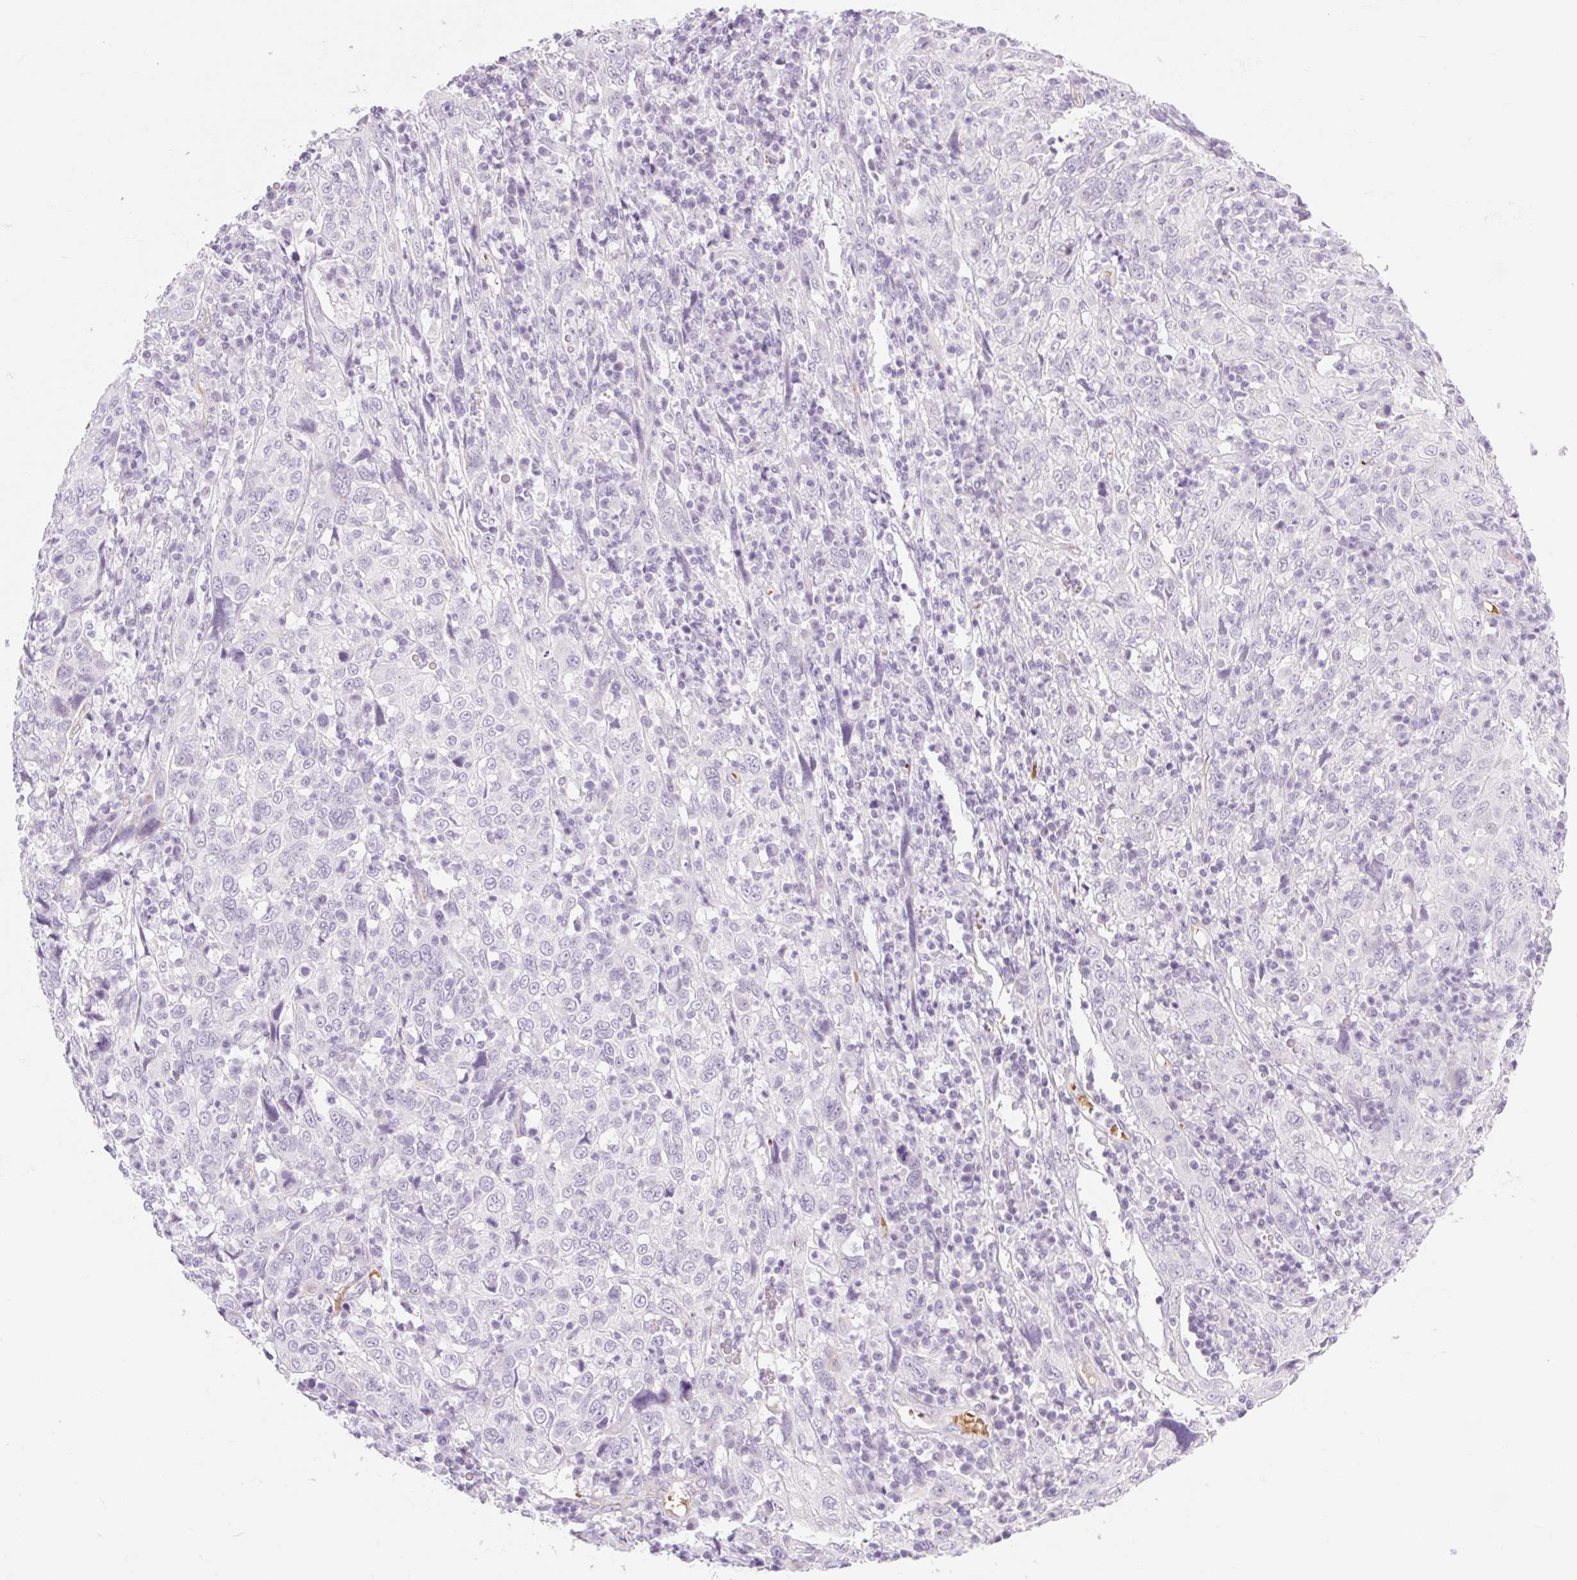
{"staining": {"intensity": "negative", "quantity": "none", "location": "none"}, "tissue": "cervical cancer", "cell_type": "Tumor cells", "image_type": "cancer", "snomed": [{"axis": "morphology", "description": "Squamous cell carcinoma, NOS"}, {"axis": "topography", "description": "Cervix"}], "caption": "Tumor cells are negative for protein expression in human cervical squamous cell carcinoma.", "gene": "TAF1L", "patient": {"sex": "female", "age": 46}}